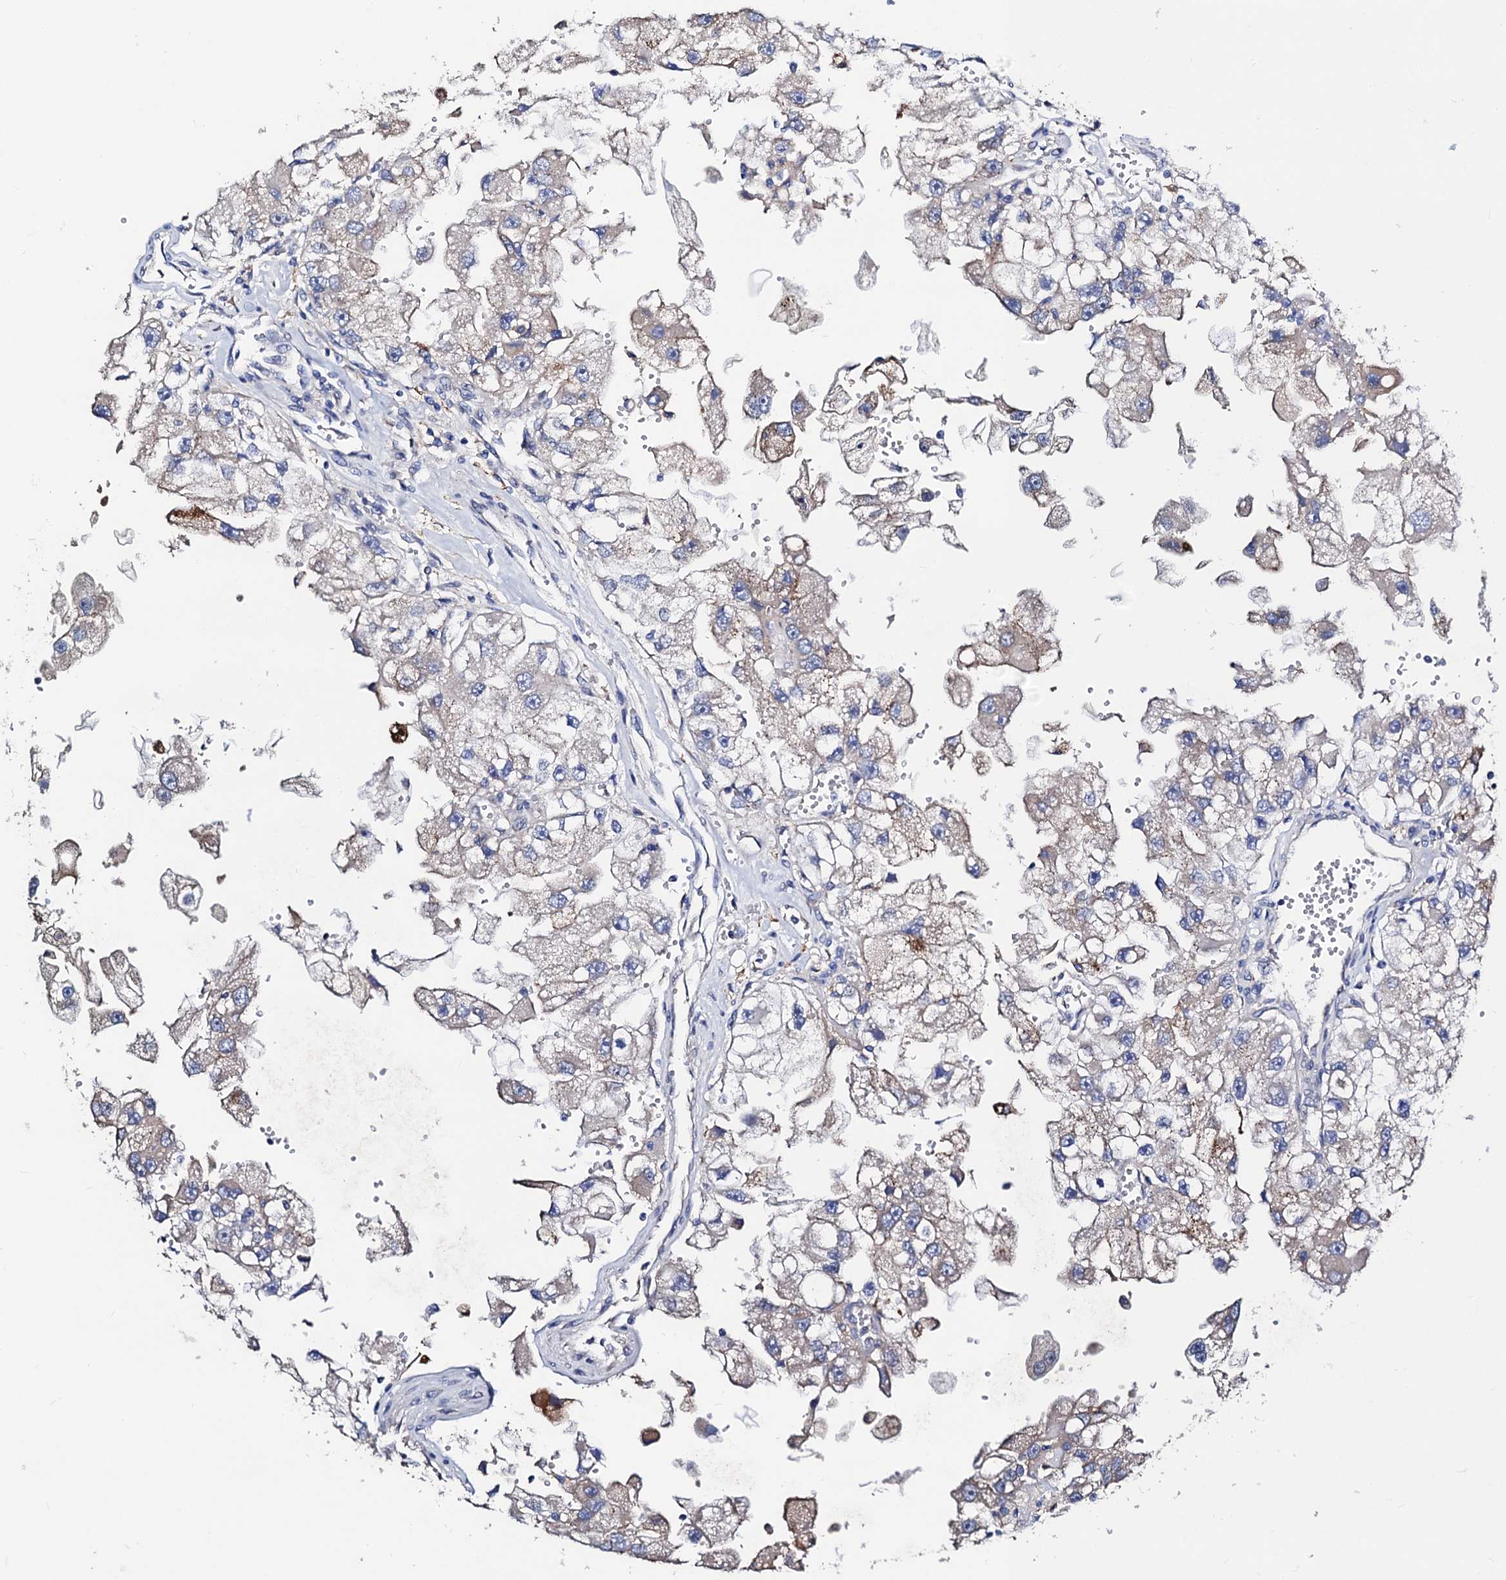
{"staining": {"intensity": "weak", "quantity": "<25%", "location": "cytoplasmic/membranous"}, "tissue": "renal cancer", "cell_type": "Tumor cells", "image_type": "cancer", "snomed": [{"axis": "morphology", "description": "Adenocarcinoma, NOS"}, {"axis": "topography", "description": "Kidney"}], "caption": "An image of human renal cancer is negative for staining in tumor cells. (Immunohistochemistry (ihc), brightfield microscopy, high magnification).", "gene": "FREM3", "patient": {"sex": "male", "age": 63}}